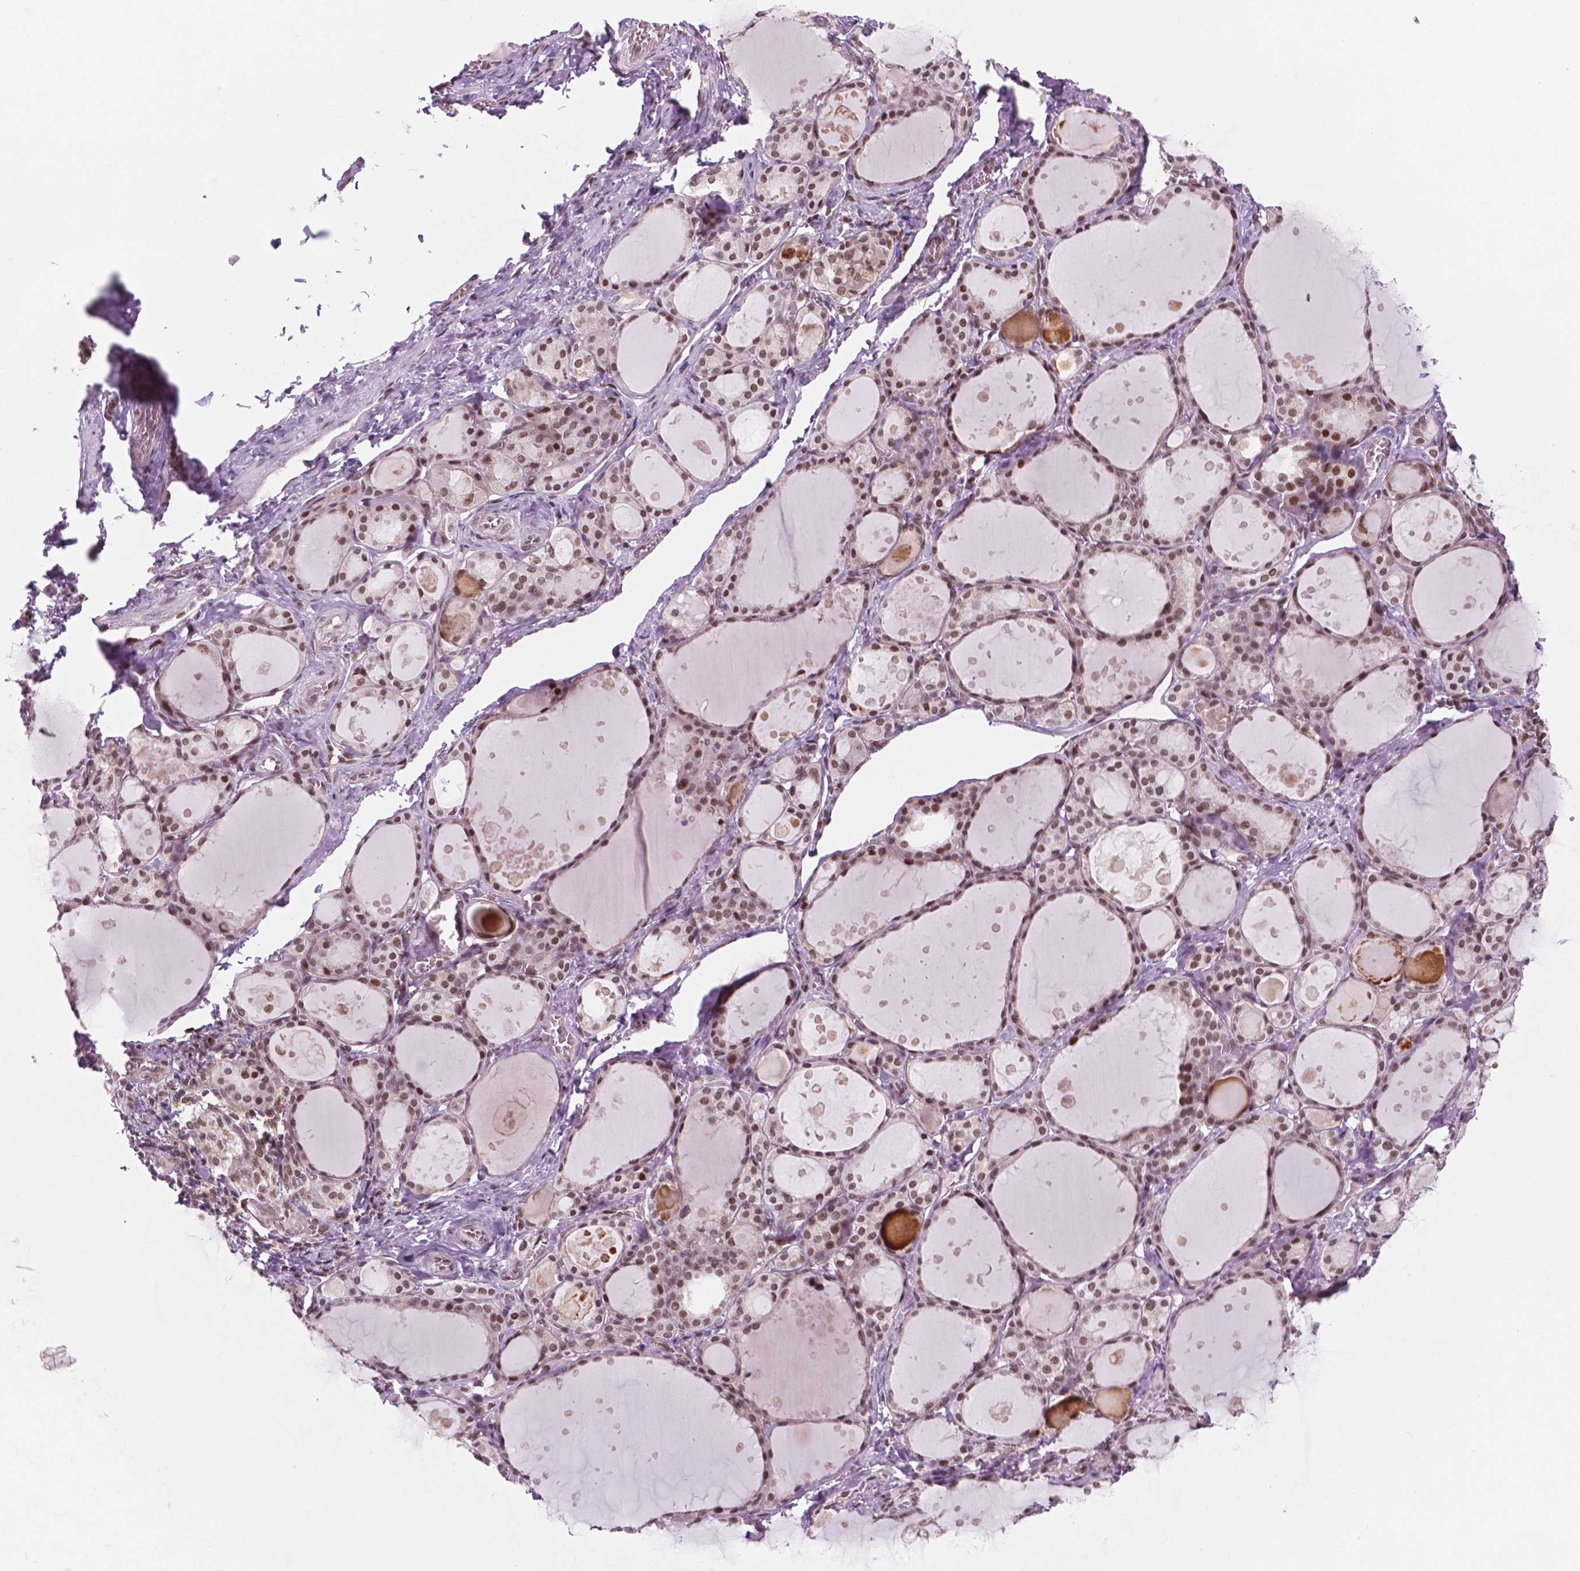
{"staining": {"intensity": "strong", "quantity": ">75%", "location": "nuclear"}, "tissue": "thyroid gland", "cell_type": "Glandular cells", "image_type": "normal", "snomed": [{"axis": "morphology", "description": "Normal tissue, NOS"}, {"axis": "topography", "description": "Thyroid gland"}], "caption": "Protein analysis of benign thyroid gland displays strong nuclear staining in about >75% of glandular cells.", "gene": "PER2", "patient": {"sex": "male", "age": 68}}